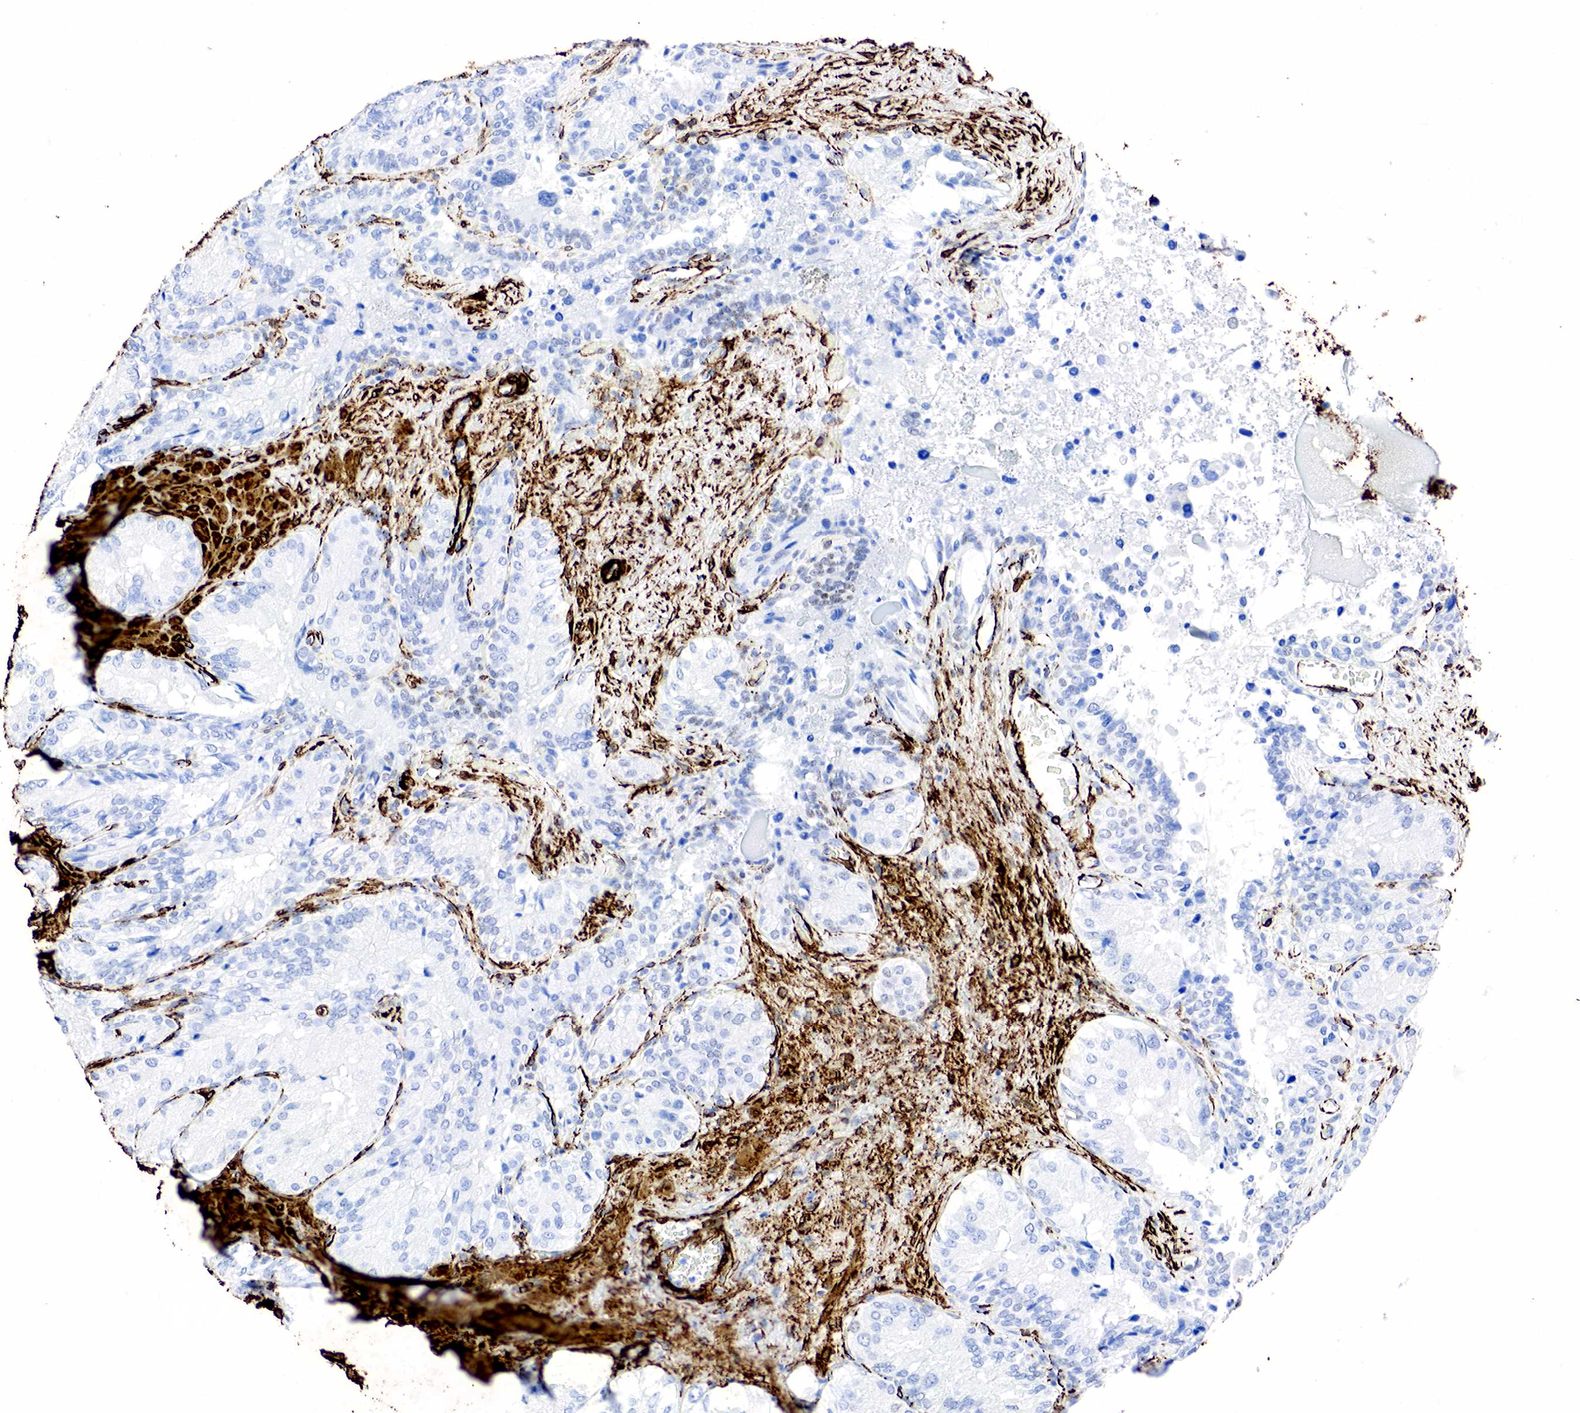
{"staining": {"intensity": "negative", "quantity": "none", "location": "none"}, "tissue": "seminal vesicle", "cell_type": "Glandular cells", "image_type": "normal", "snomed": [{"axis": "morphology", "description": "Normal tissue, NOS"}, {"axis": "topography", "description": "Seminal veicle"}], "caption": "Immunohistochemistry (IHC) micrograph of unremarkable human seminal vesicle stained for a protein (brown), which demonstrates no staining in glandular cells.", "gene": "ACTA2", "patient": {"sex": "male", "age": 69}}